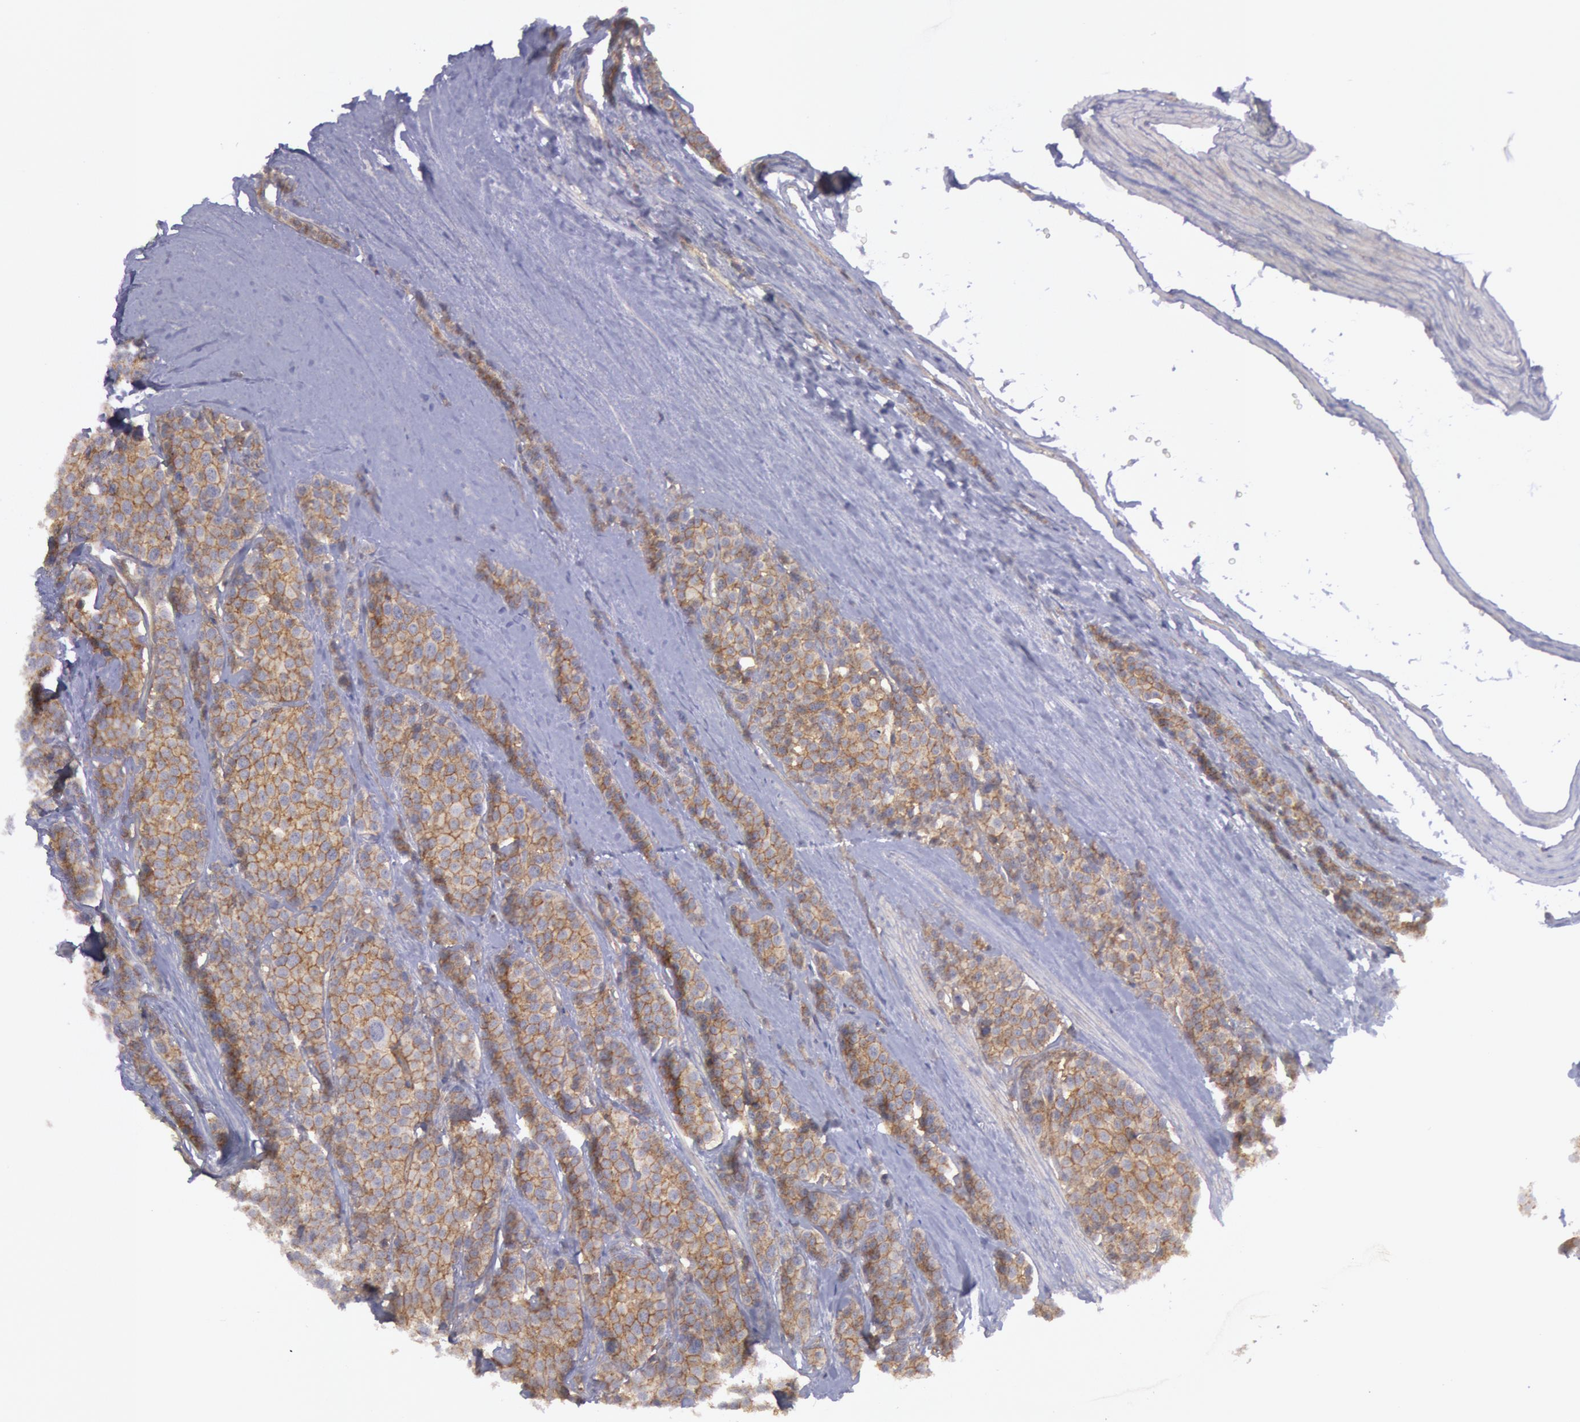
{"staining": {"intensity": "moderate", "quantity": ">75%", "location": "cytoplasmic/membranous"}, "tissue": "carcinoid", "cell_type": "Tumor cells", "image_type": "cancer", "snomed": [{"axis": "morphology", "description": "Carcinoid, malignant, NOS"}, {"axis": "topography", "description": "Small intestine"}], "caption": "A high-resolution micrograph shows immunohistochemistry staining of malignant carcinoid, which demonstrates moderate cytoplasmic/membranous positivity in about >75% of tumor cells. The protein is shown in brown color, while the nuclei are stained blue.", "gene": "STX4", "patient": {"sex": "male", "age": 60}}